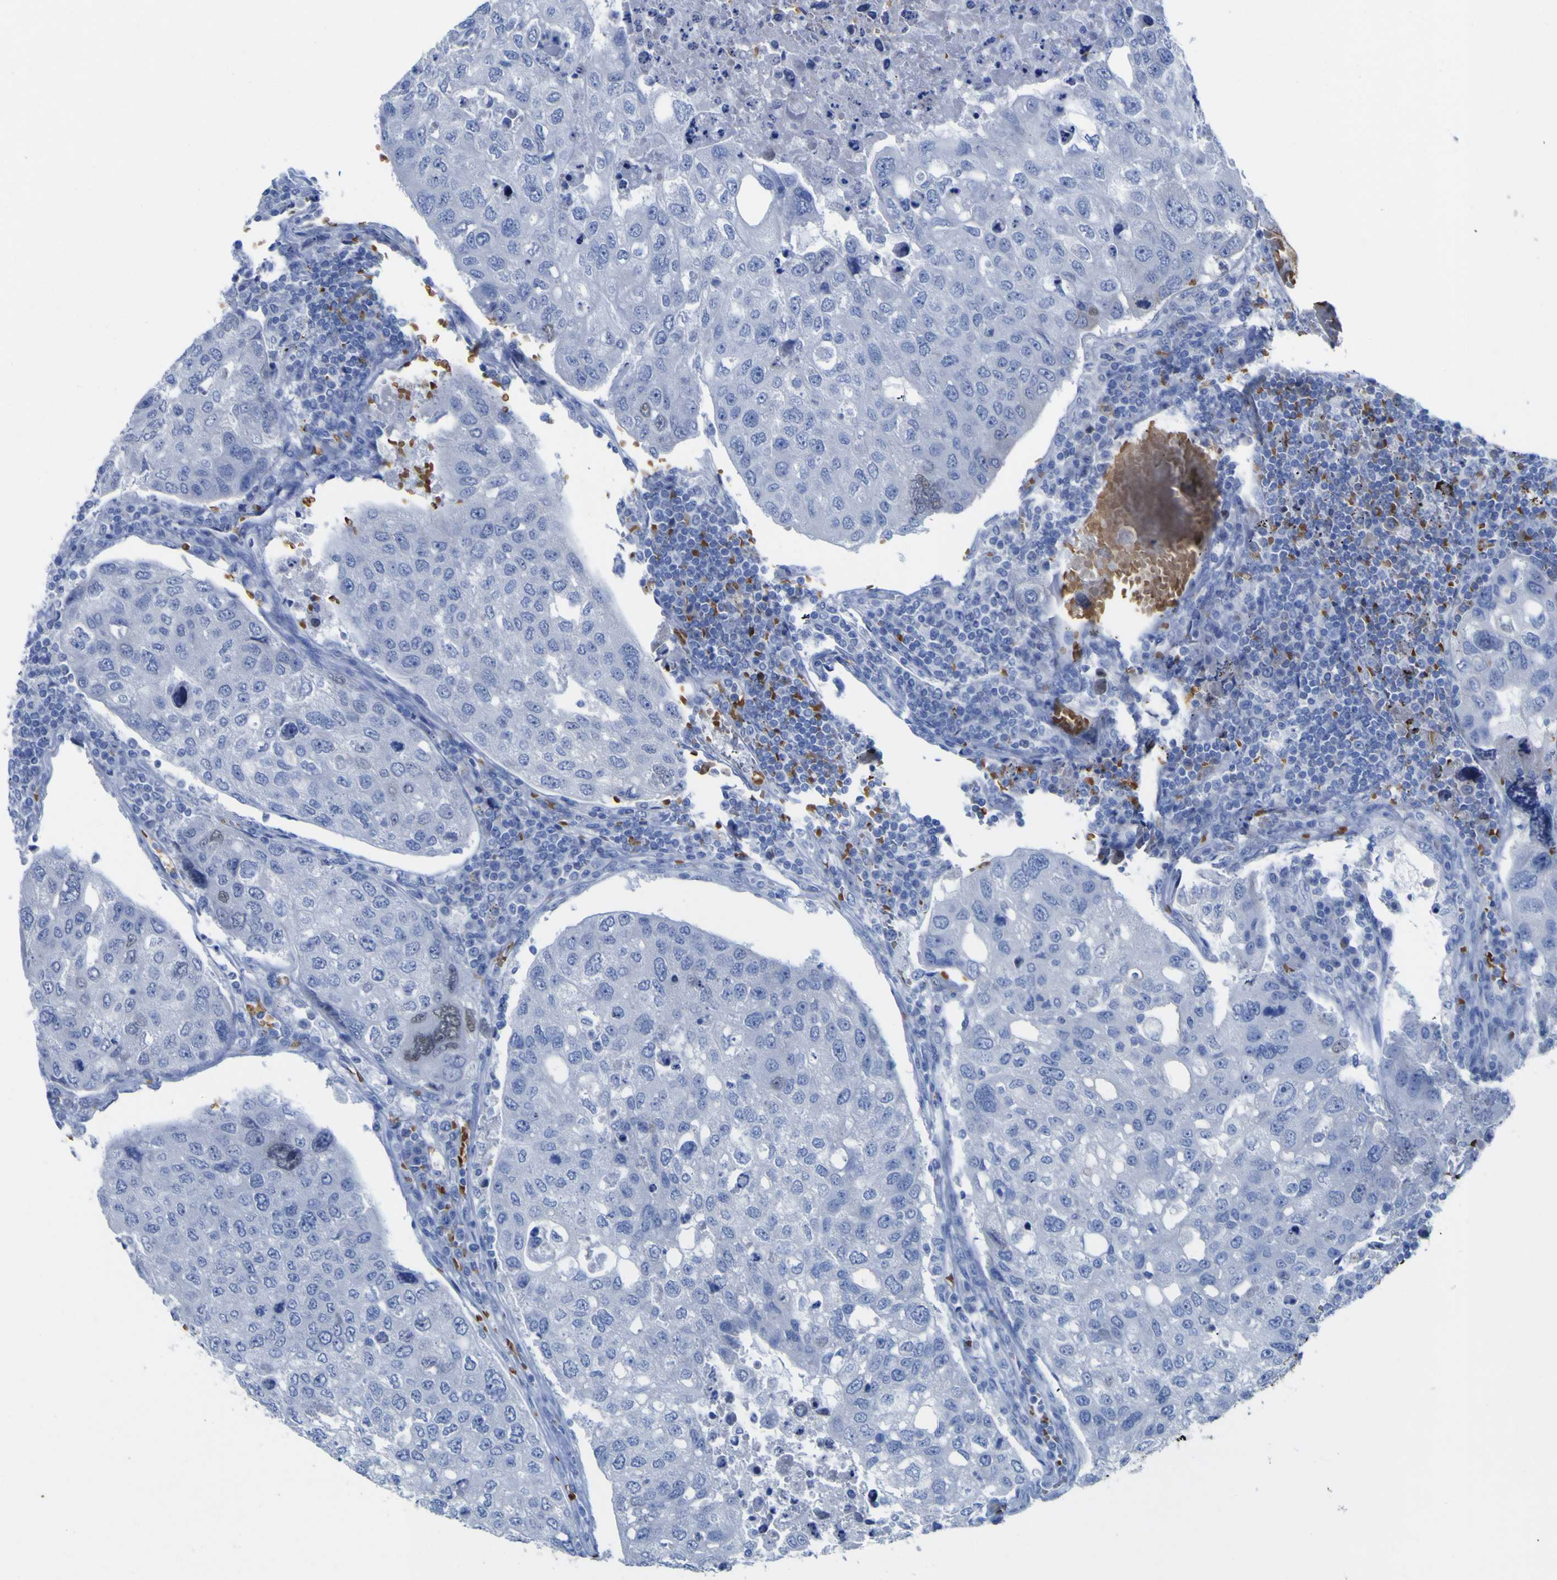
{"staining": {"intensity": "negative", "quantity": "none", "location": "none"}, "tissue": "urothelial cancer", "cell_type": "Tumor cells", "image_type": "cancer", "snomed": [{"axis": "morphology", "description": "Urothelial carcinoma, High grade"}, {"axis": "topography", "description": "Lymph node"}, {"axis": "topography", "description": "Urinary bladder"}], "caption": "There is no significant expression in tumor cells of urothelial cancer.", "gene": "GCM1", "patient": {"sex": "male", "age": 51}}